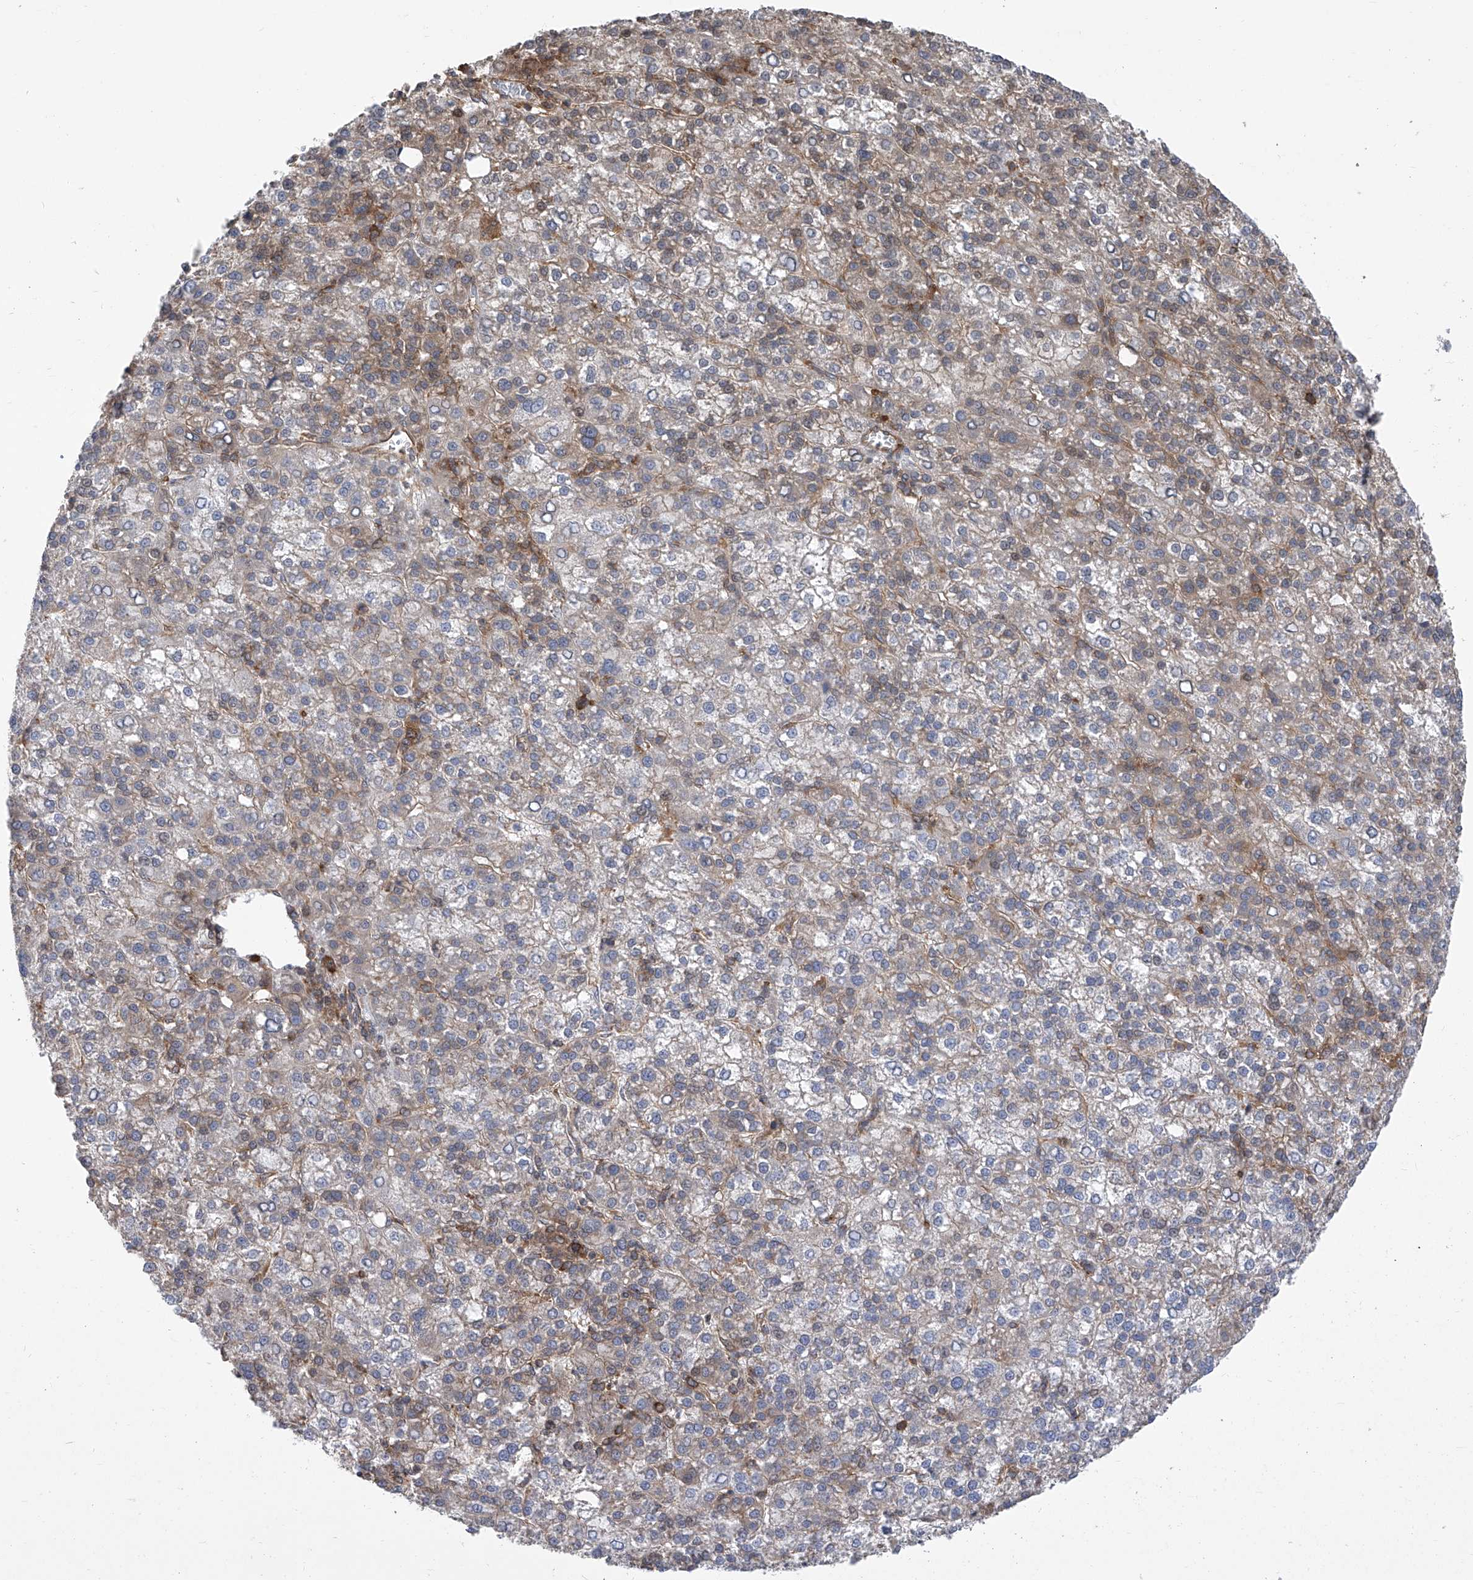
{"staining": {"intensity": "moderate", "quantity": "<25%", "location": "cytoplasmic/membranous"}, "tissue": "liver cancer", "cell_type": "Tumor cells", "image_type": "cancer", "snomed": [{"axis": "morphology", "description": "Carcinoma, Hepatocellular, NOS"}, {"axis": "topography", "description": "Liver"}], "caption": "Moderate cytoplasmic/membranous staining for a protein is identified in approximately <25% of tumor cells of liver cancer (hepatocellular carcinoma) using IHC.", "gene": "EIF3M", "patient": {"sex": "female", "age": 58}}